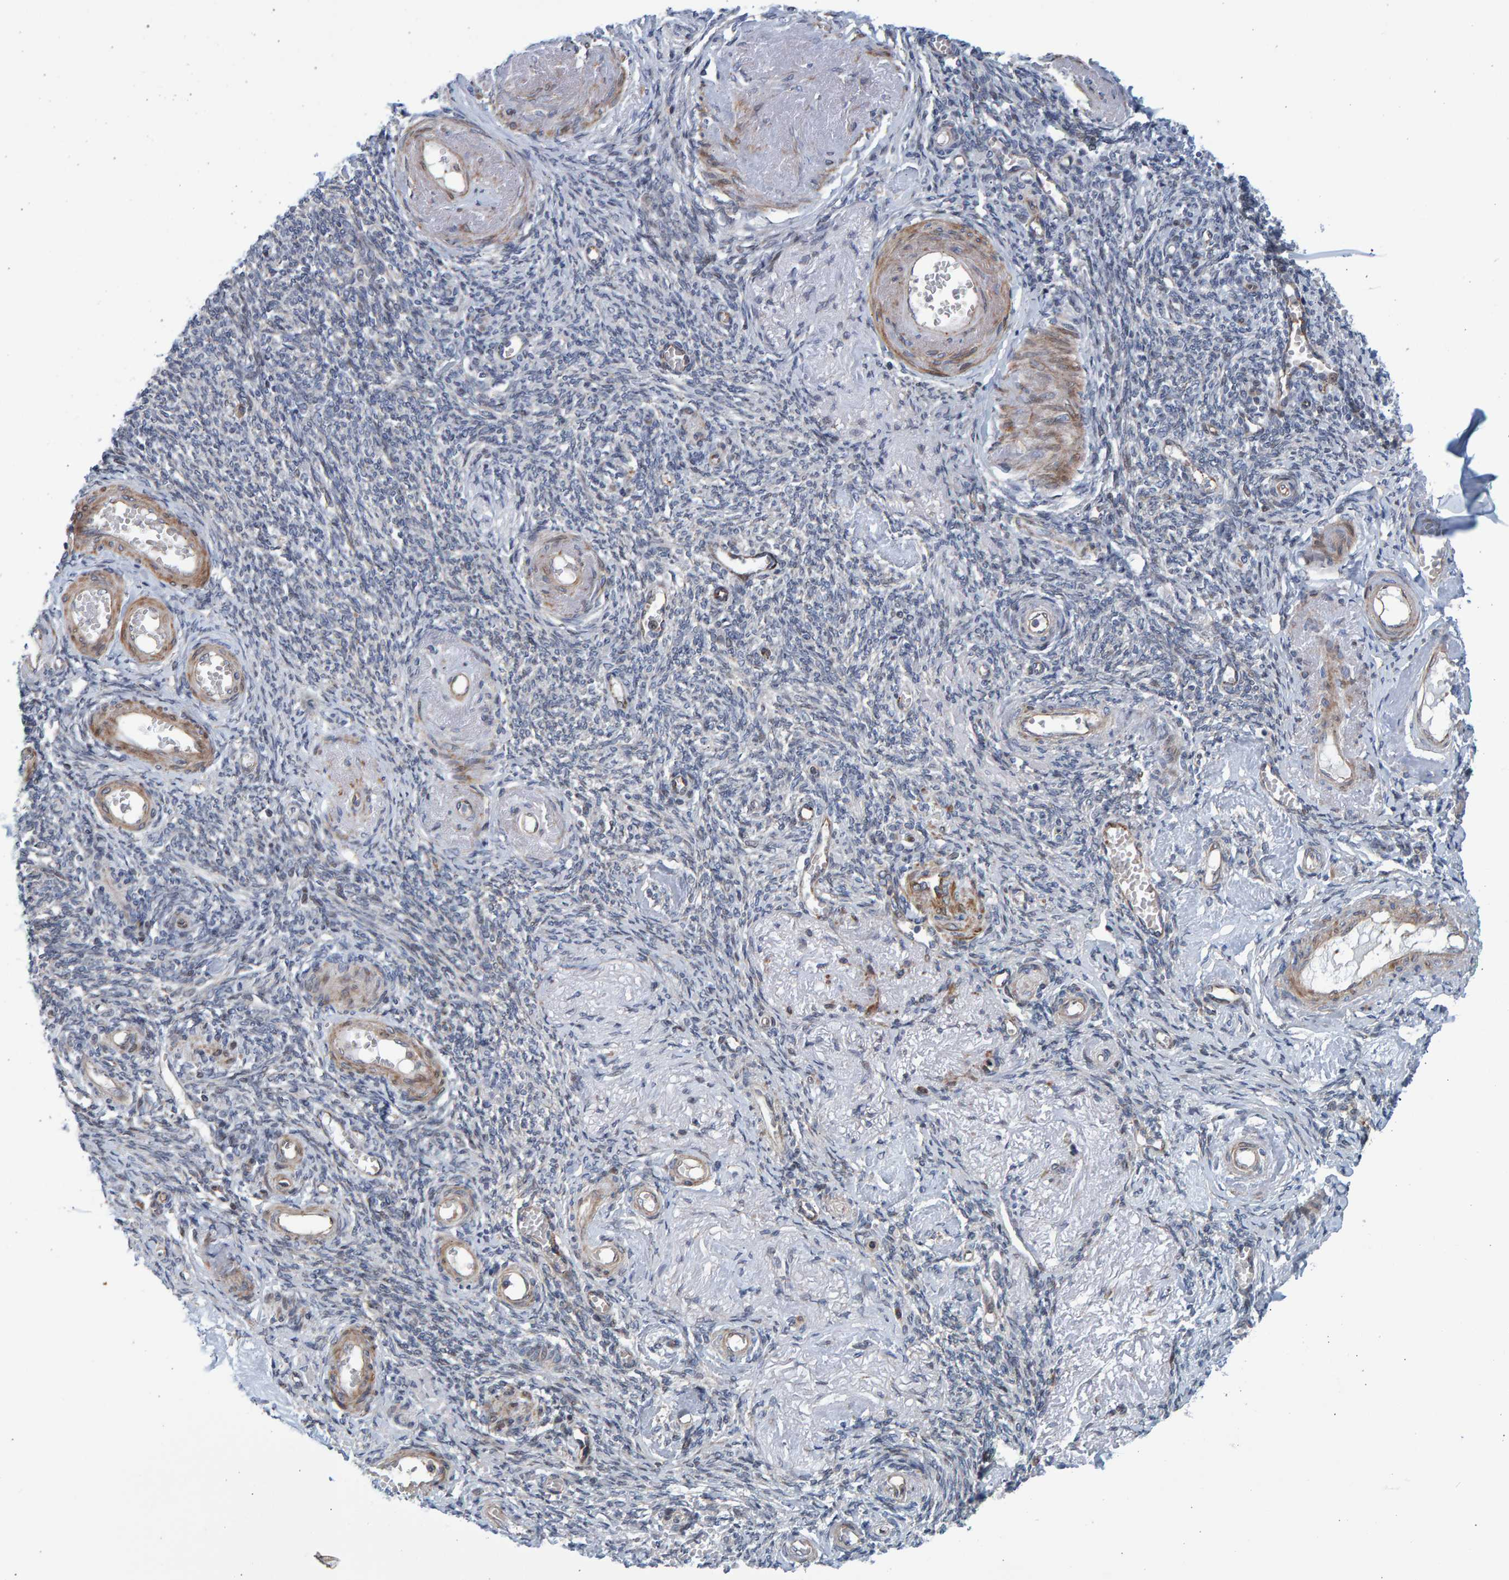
{"staining": {"intensity": "moderate", "quantity": "<25%", "location": "cytoplasmic/membranous"}, "tissue": "adipose tissue", "cell_type": "Adipocytes", "image_type": "normal", "snomed": [{"axis": "morphology", "description": "Normal tissue, NOS"}, {"axis": "topography", "description": "Vascular tissue"}, {"axis": "topography", "description": "Fallopian tube"}, {"axis": "topography", "description": "Ovary"}], "caption": "Immunohistochemical staining of unremarkable human adipose tissue reveals low levels of moderate cytoplasmic/membranous positivity in approximately <25% of adipocytes. (IHC, brightfield microscopy, high magnification).", "gene": "LRBA", "patient": {"sex": "female", "age": 67}}